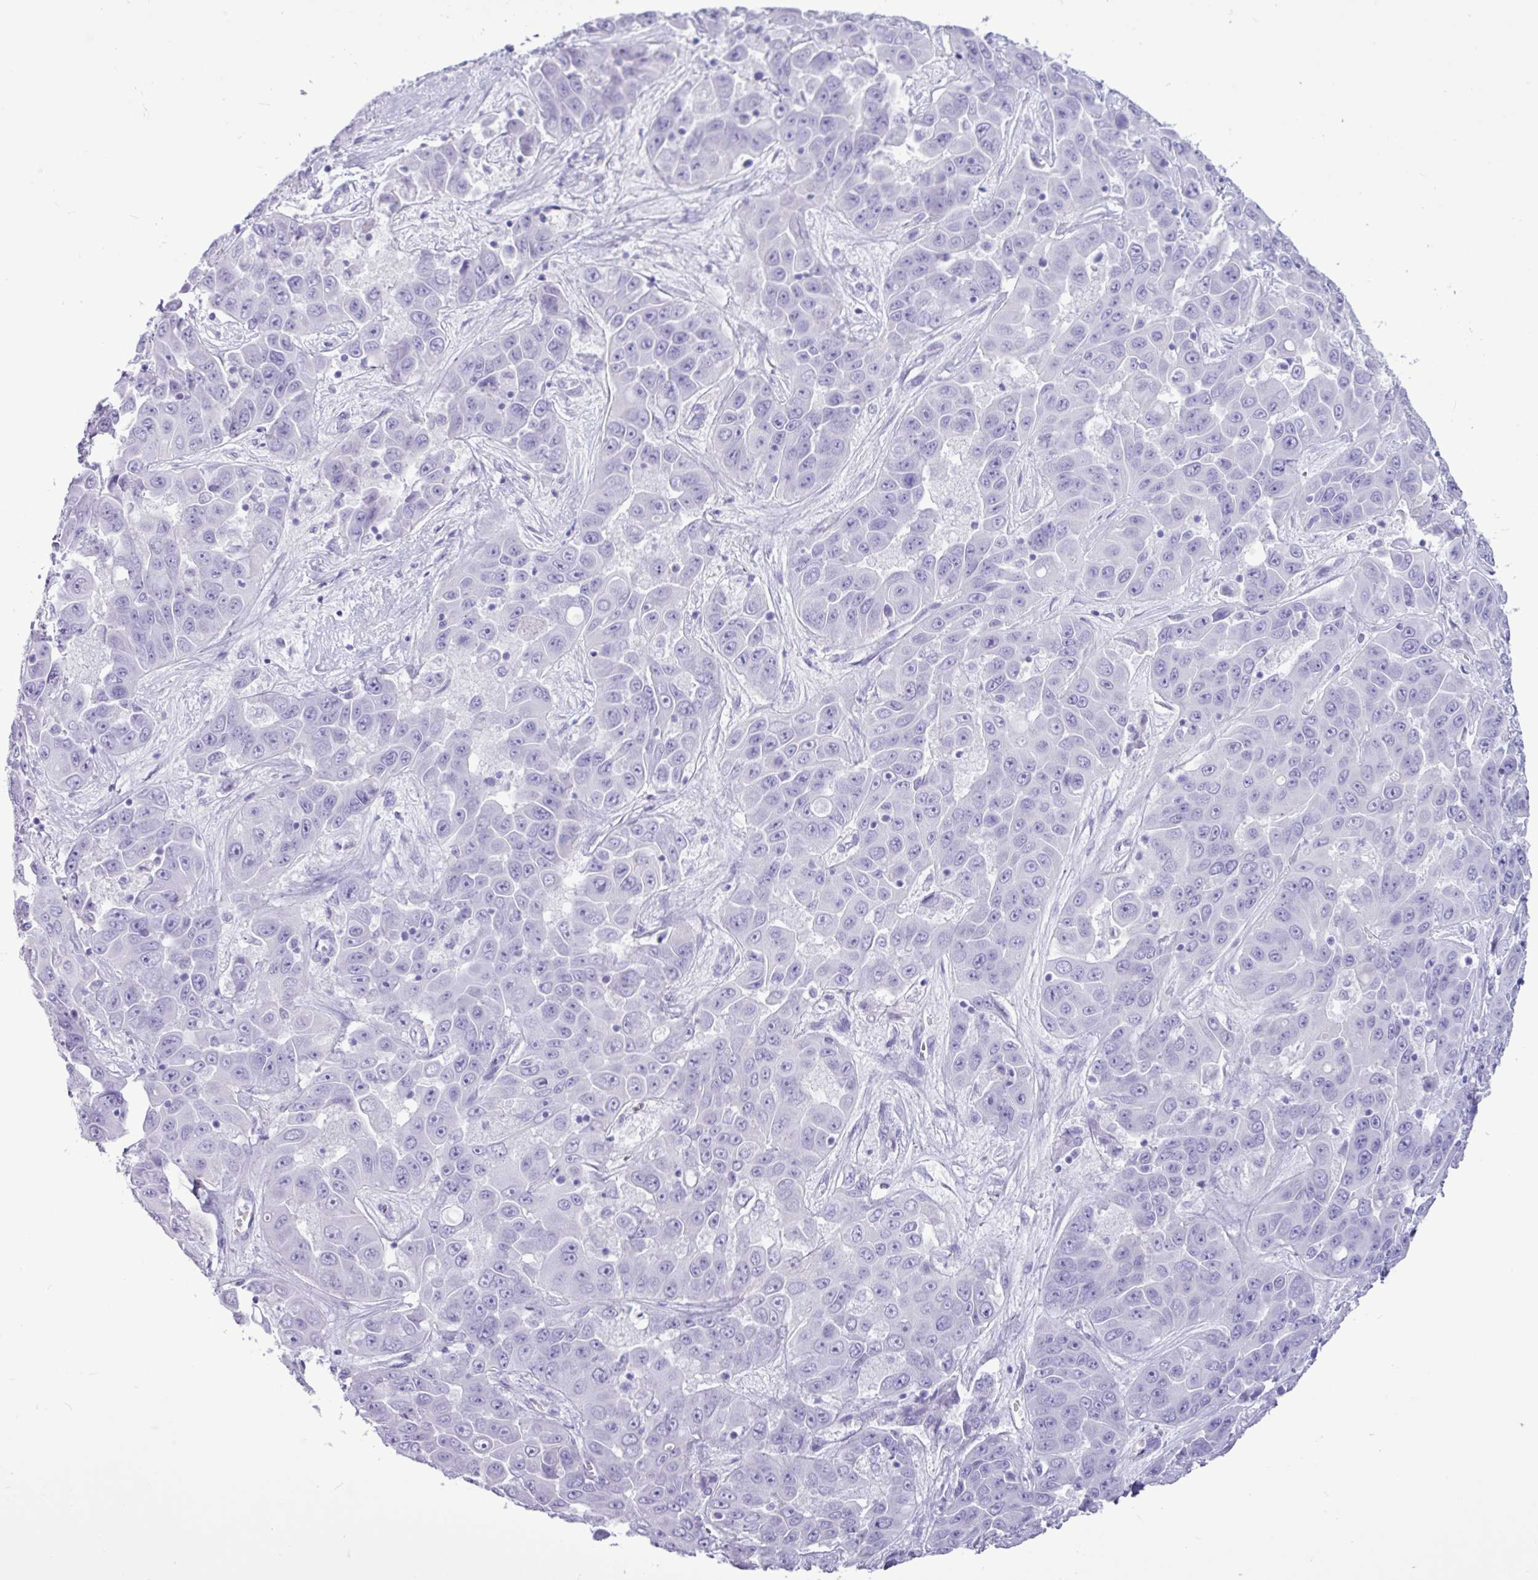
{"staining": {"intensity": "negative", "quantity": "none", "location": "none"}, "tissue": "liver cancer", "cell_type": "Tumor cells", "image_type": "cancer", "snomed": [{"axis": "morphology", "description": "Cholangiocarcinoma"}, {"axis": "topography", "description": "Liver"}], "caption": "Tumor cells show no significant protein staining in liver cancer.", "gene": "CKMT2", "patient": {"sex": "female", "age": 52}}